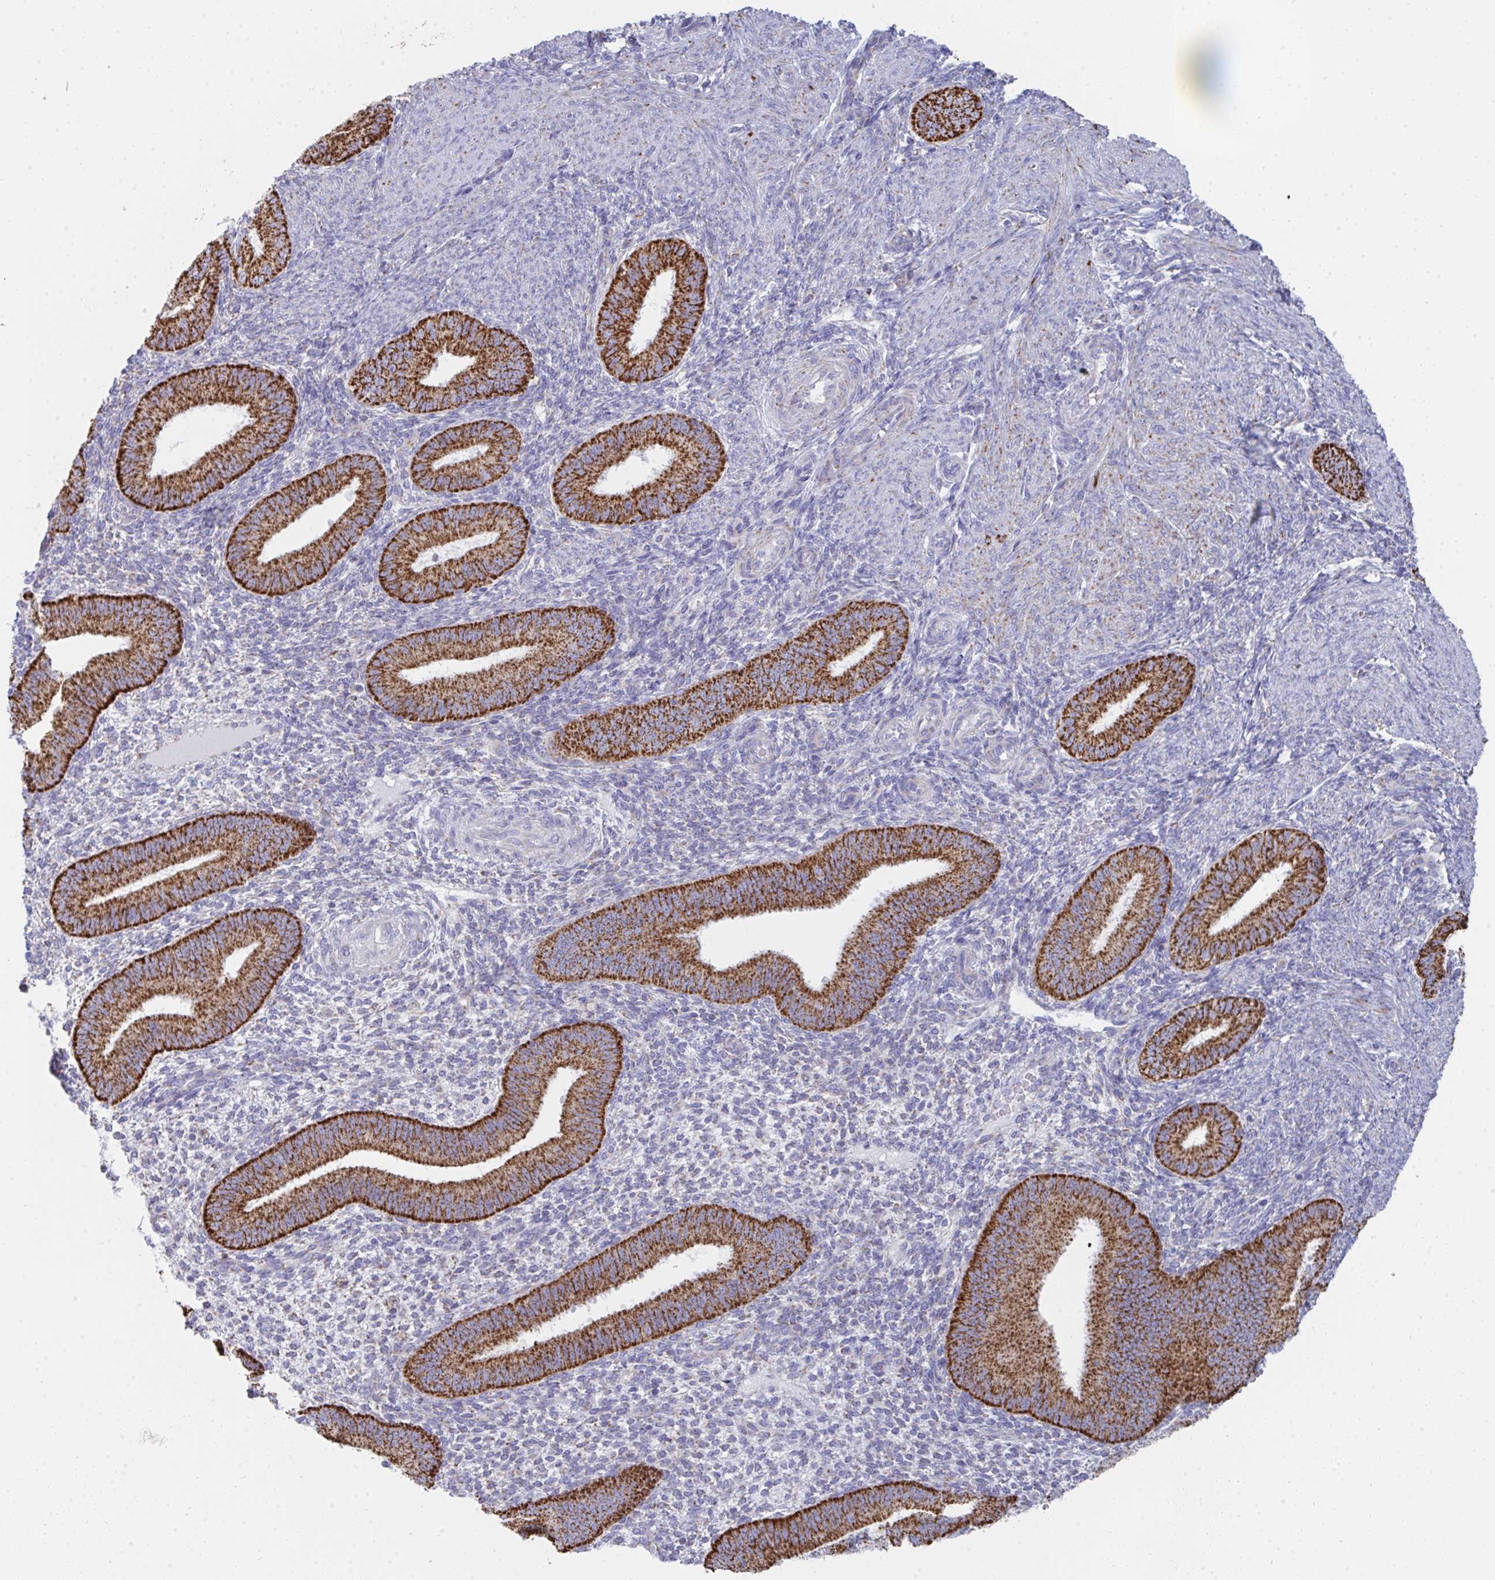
{"staining": {"intensity": "negative", "quantity": "none", "location": "none"}, "tissue": "endometrium", "cell_type": "Cells in endometrial stroma", "image_type": "normal", "snomed": [{"axis": "morphology", "description": "Normal tissue, NOS"}, {"axis": "topography", "description": "Endometrium"}], "caption": "An image of human endometrium is negative for staining in cells in endometrial stroma. (DAB IHC visualized using brightfield microscopy, high magnification).", "gene": "AIFM1", "patient": {"sex": "female", "age": 39}}